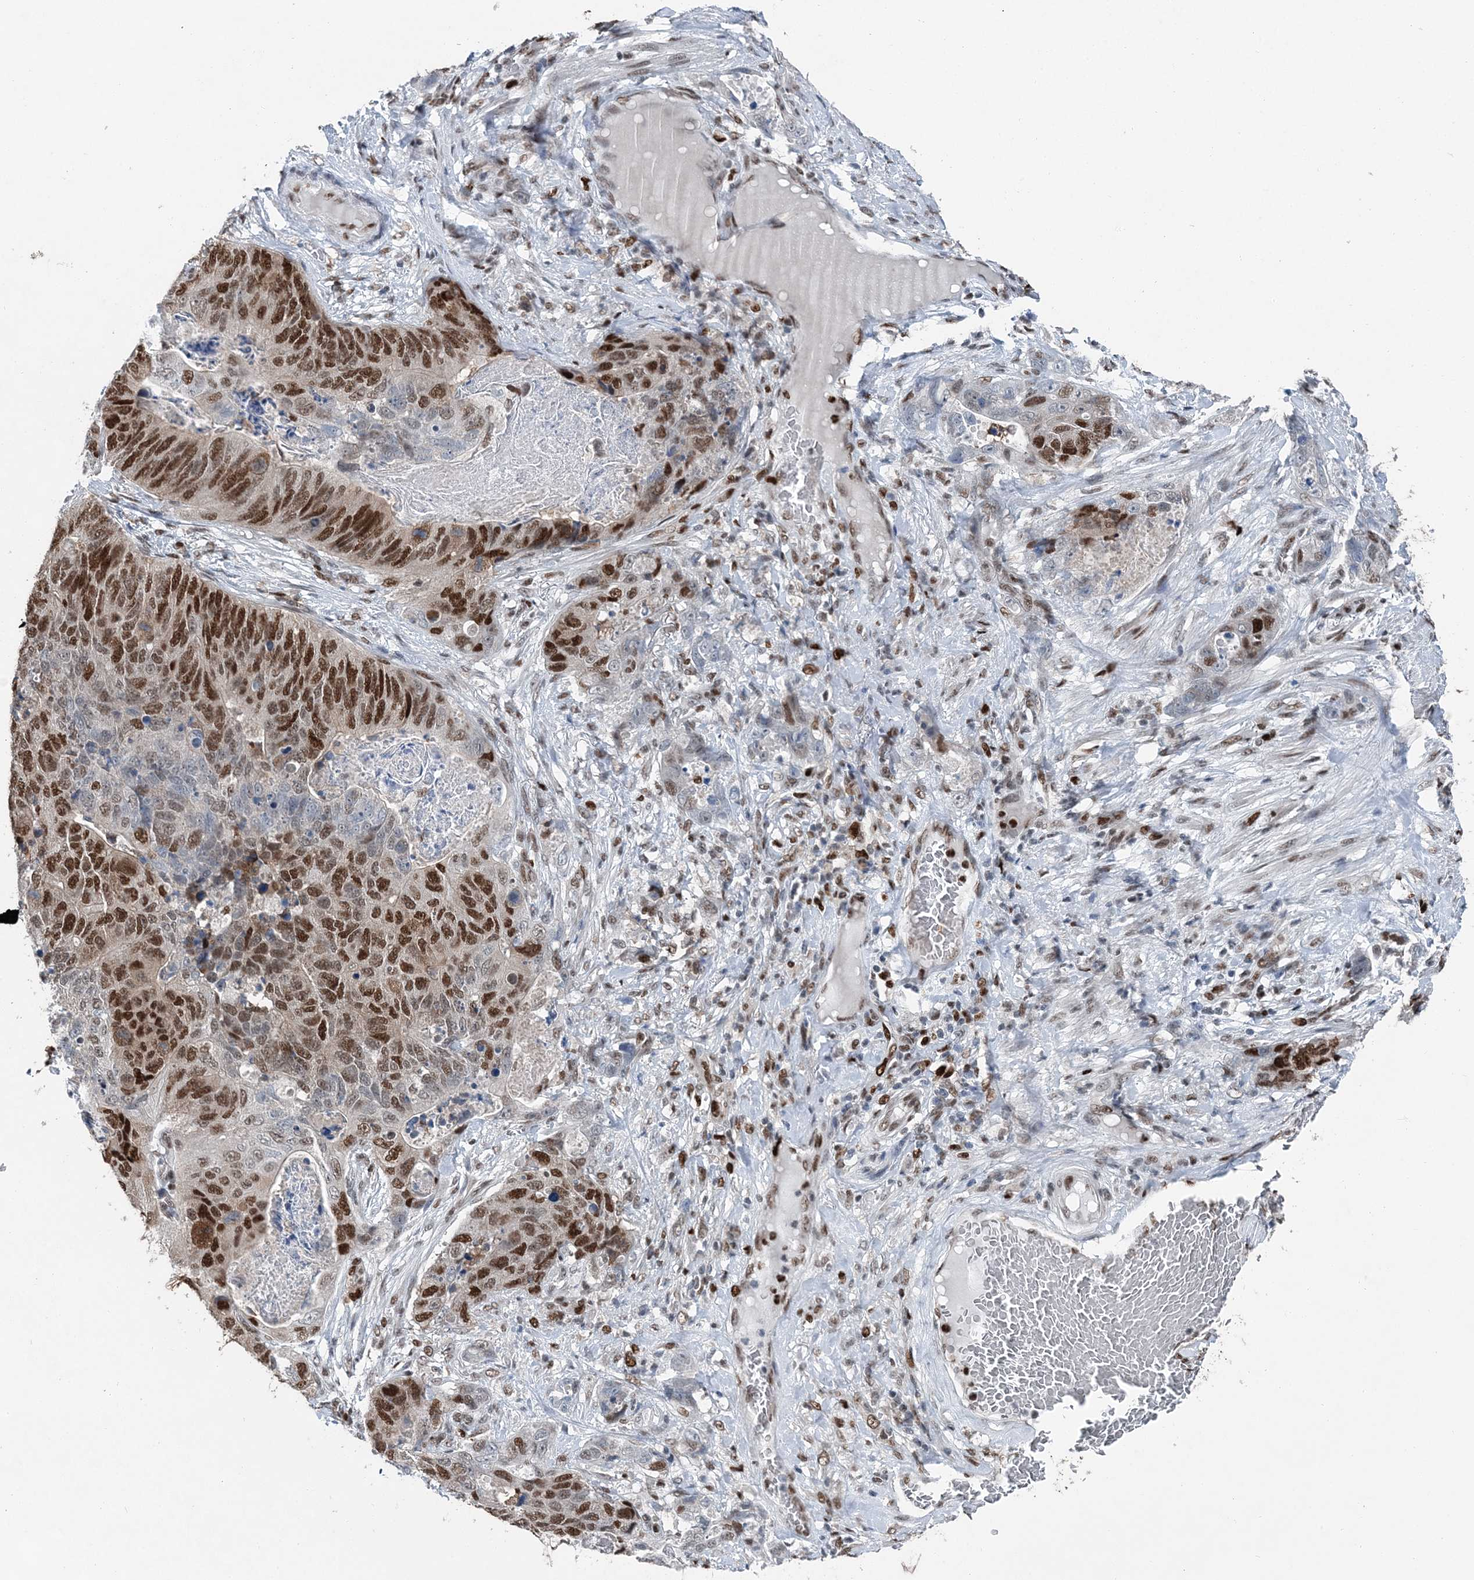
{"staining": {"intensity": "moderate", "quantity": ">75%", "location": "nuclear"}, "tissue": "stomach cancer", "cell_type": "Tumor cells", "image_type": "cancer", "snomed": [{"axis": "morphology", "description": "Normal tissue, NOS"}, {"axis": "morphology", "description": "Adenocarcinoma, NOS"}, {"axis": "topography", "description": "Stomach"}], "caption": "This histopathology image demonstrates IHC staining of human stomach cancer (adenocarcinoma), with medium moderate nuclear expression in about >75% of tumor cells.", "gene": "HAT1", "patient": {"sex": "female", "age": 89}}